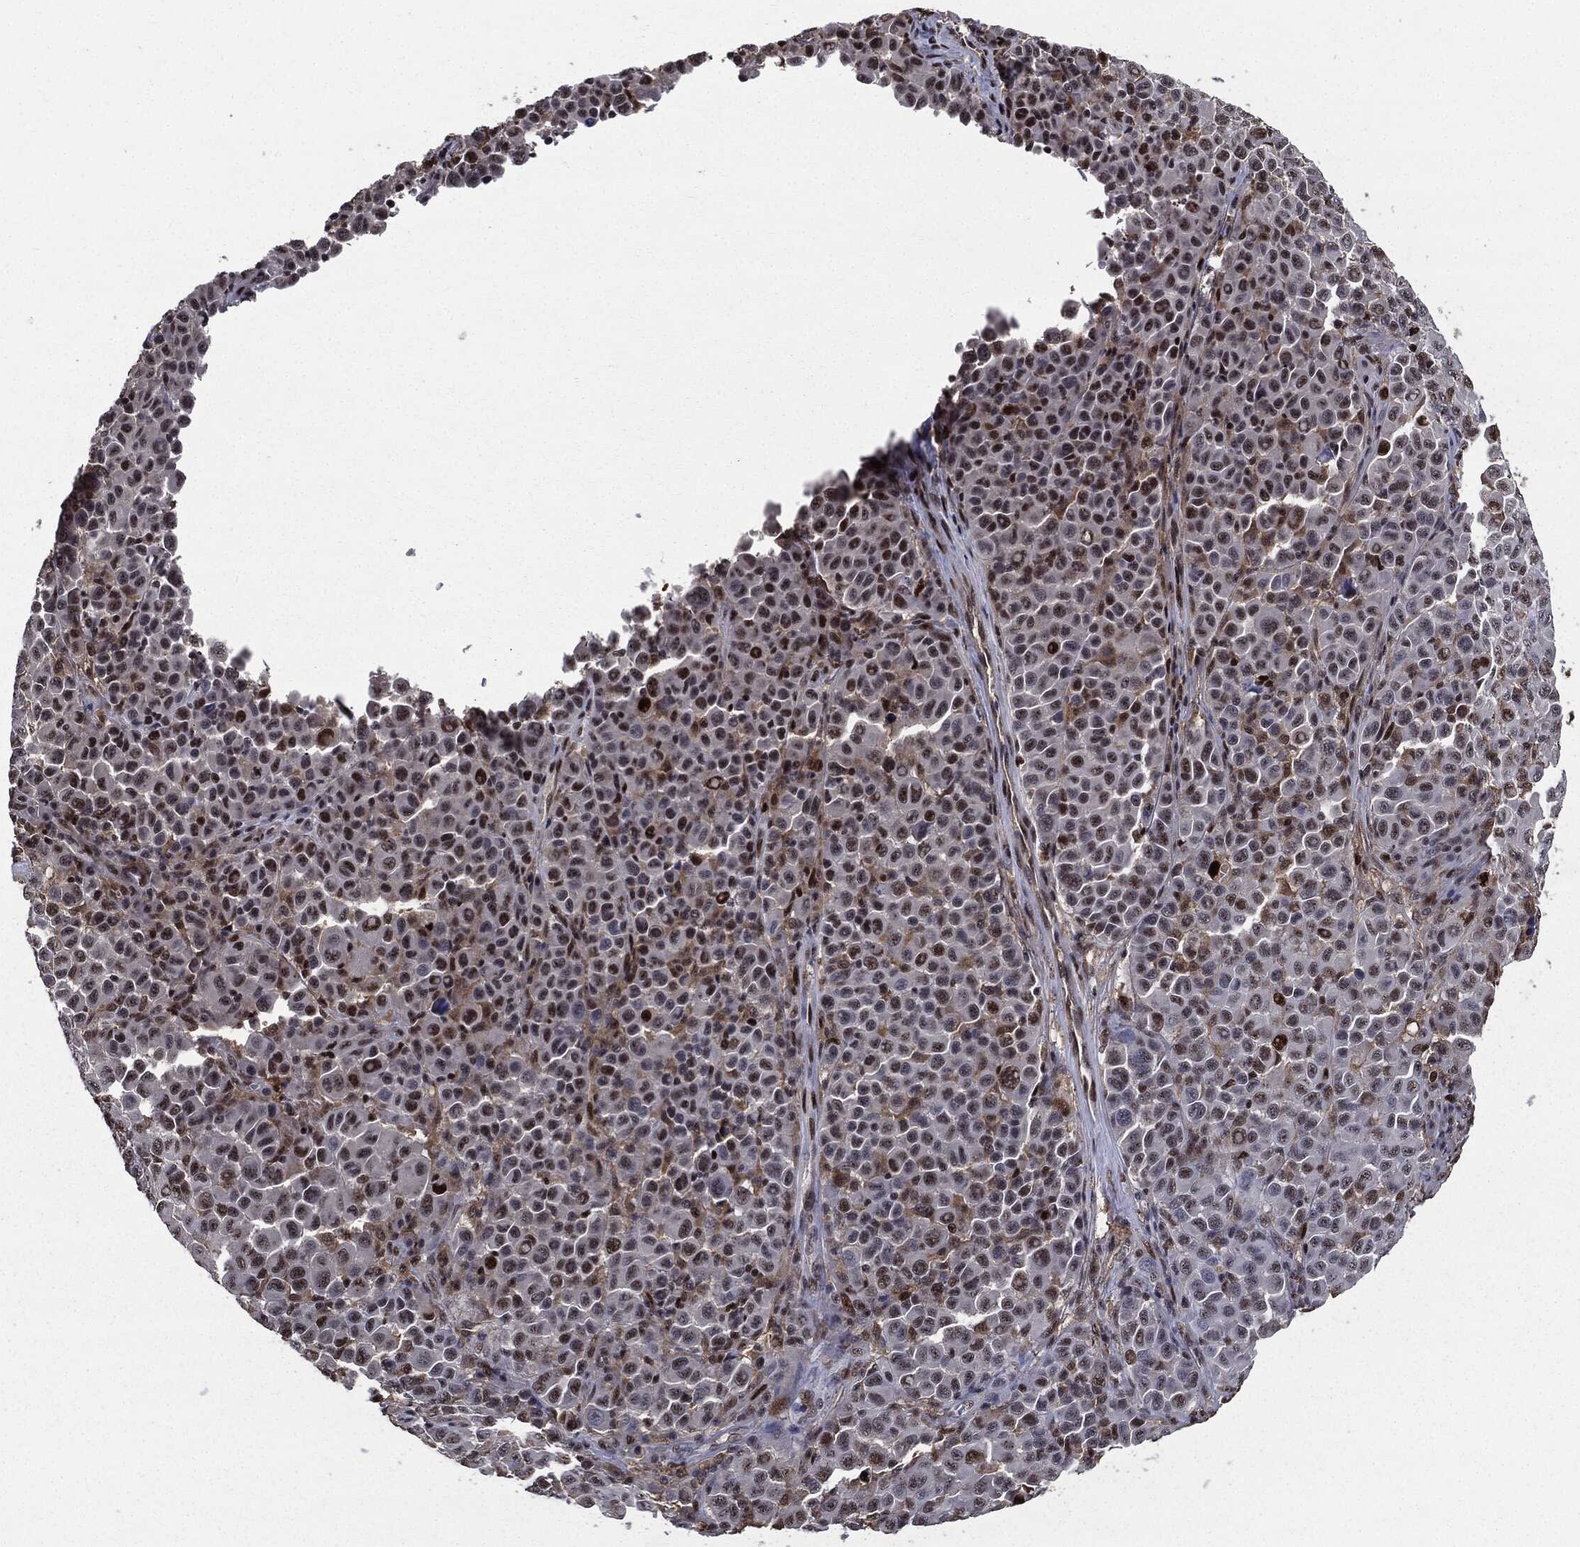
{"staining": {"intensity": "strong", "quantity": "<25%", "location": "nuclear"}, "tissue": "melanoma", "cell_type": "Tumor cells", "image_type": "cancer", "snomed": [{"axis": "morphology", "description": "Malignant melanoma, NOS"}, {"axis": "topography", "description": "Skin"}], "caption": "Melanoma stained with DAB (3,3'-diaminobenzidine) IHC demonstrates medium levels of strong nuclear expression in approximately <25% of tumor cells. (Brightfield microscopy of DAB IHC at high magnification).", "gene": "JUN", "patient": {"sex": "female", "age": 57}}